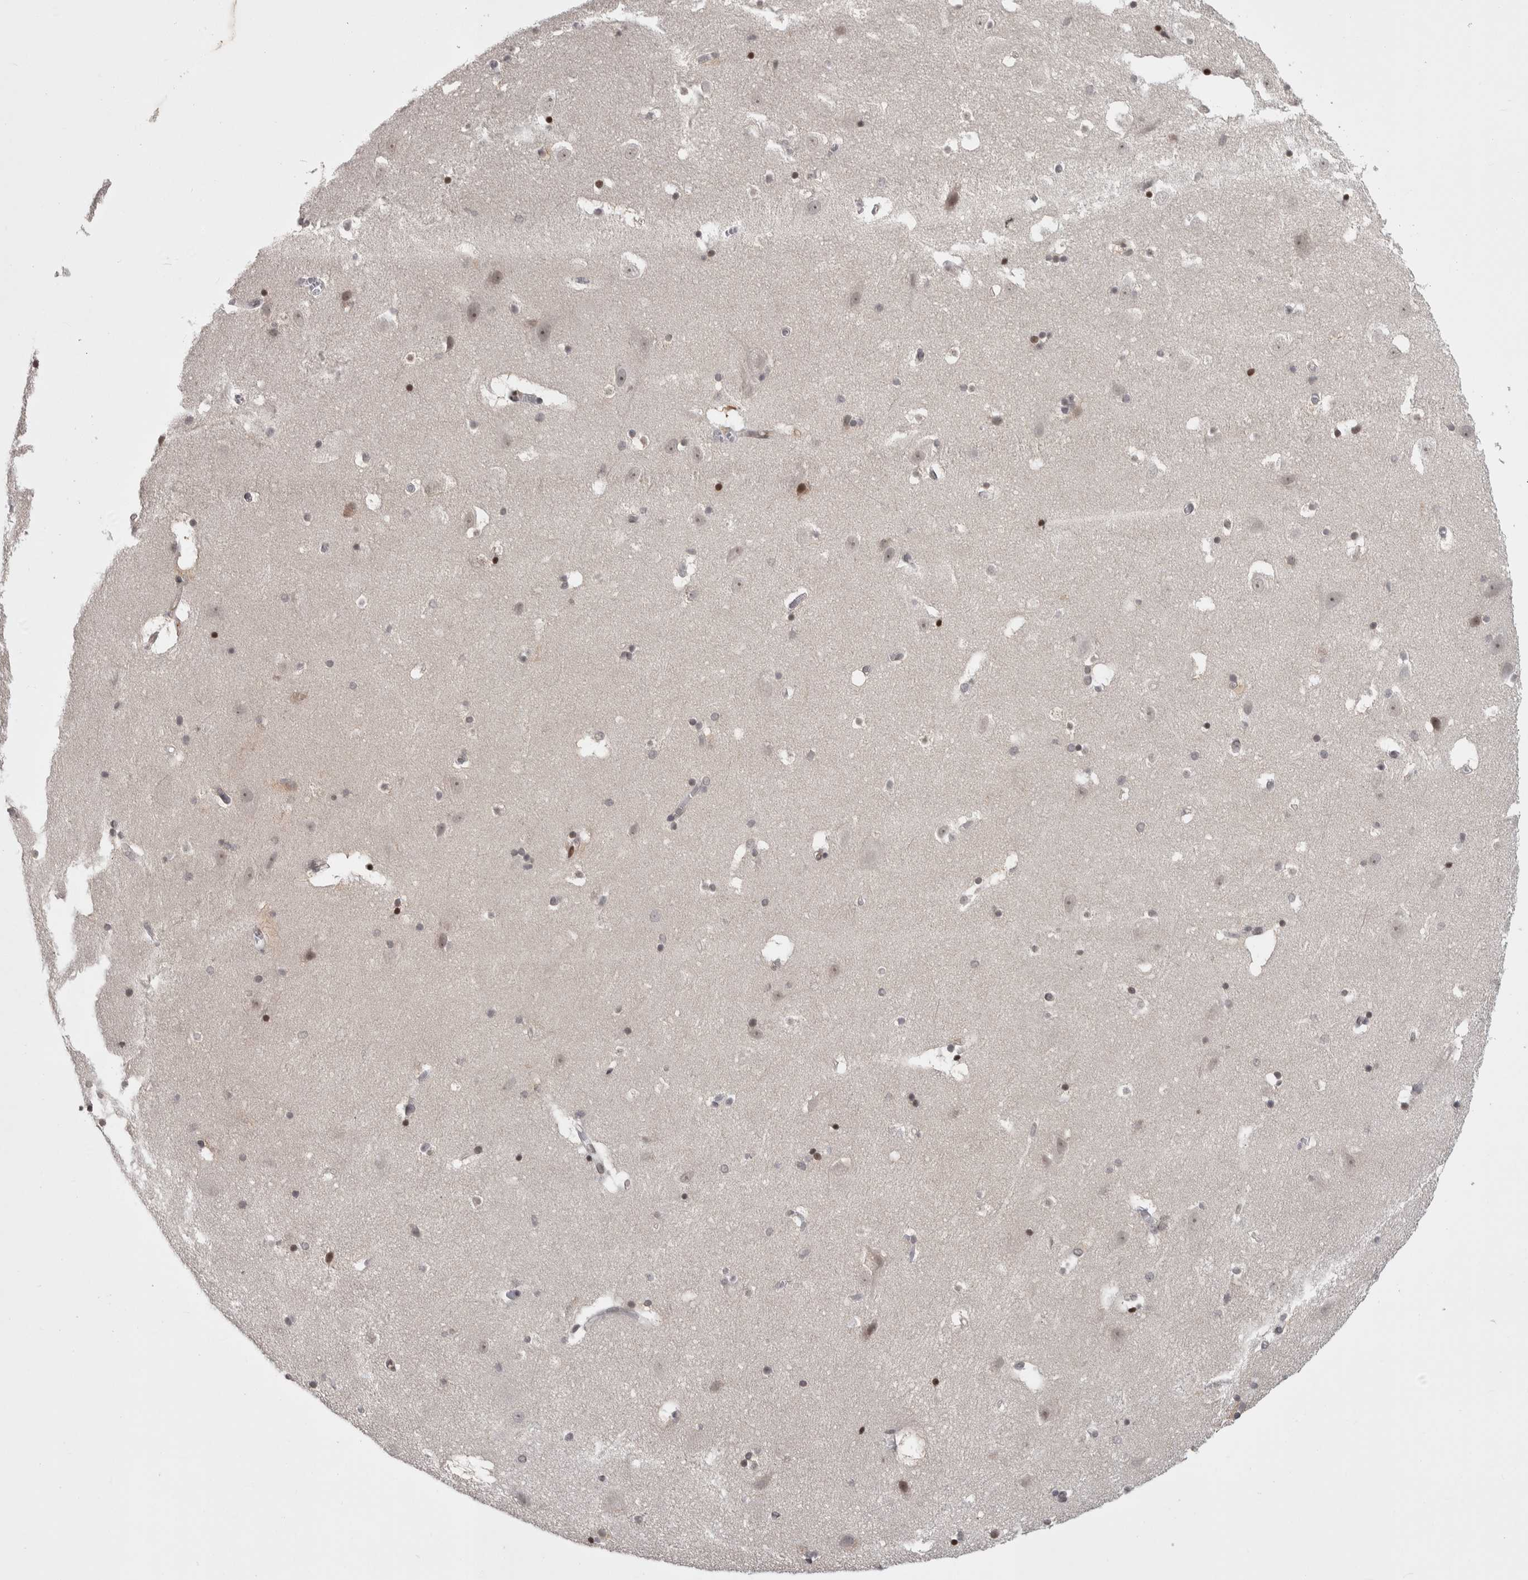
{"staining": {"intensity": "moderate", "quantity": "25%-75%", "location": "nuclear"}, "tissue": "hippocampus", "cell_type": "Glial cells", "image_type": "normal", "snomed": [{"axis": "morphology", "description": "Normal tissue, NOS"}, {"axis": "topography", "description": "Hippocampus"}], "caption": "Approximately 25%-75% of glial cells in normal human hippocampus exhibit moderate nuclear protein positivity as visualized by brown immunohistochemical staining.", "gene": "ZSCAN21", "patient": {"sex": "male", "age": 45}}